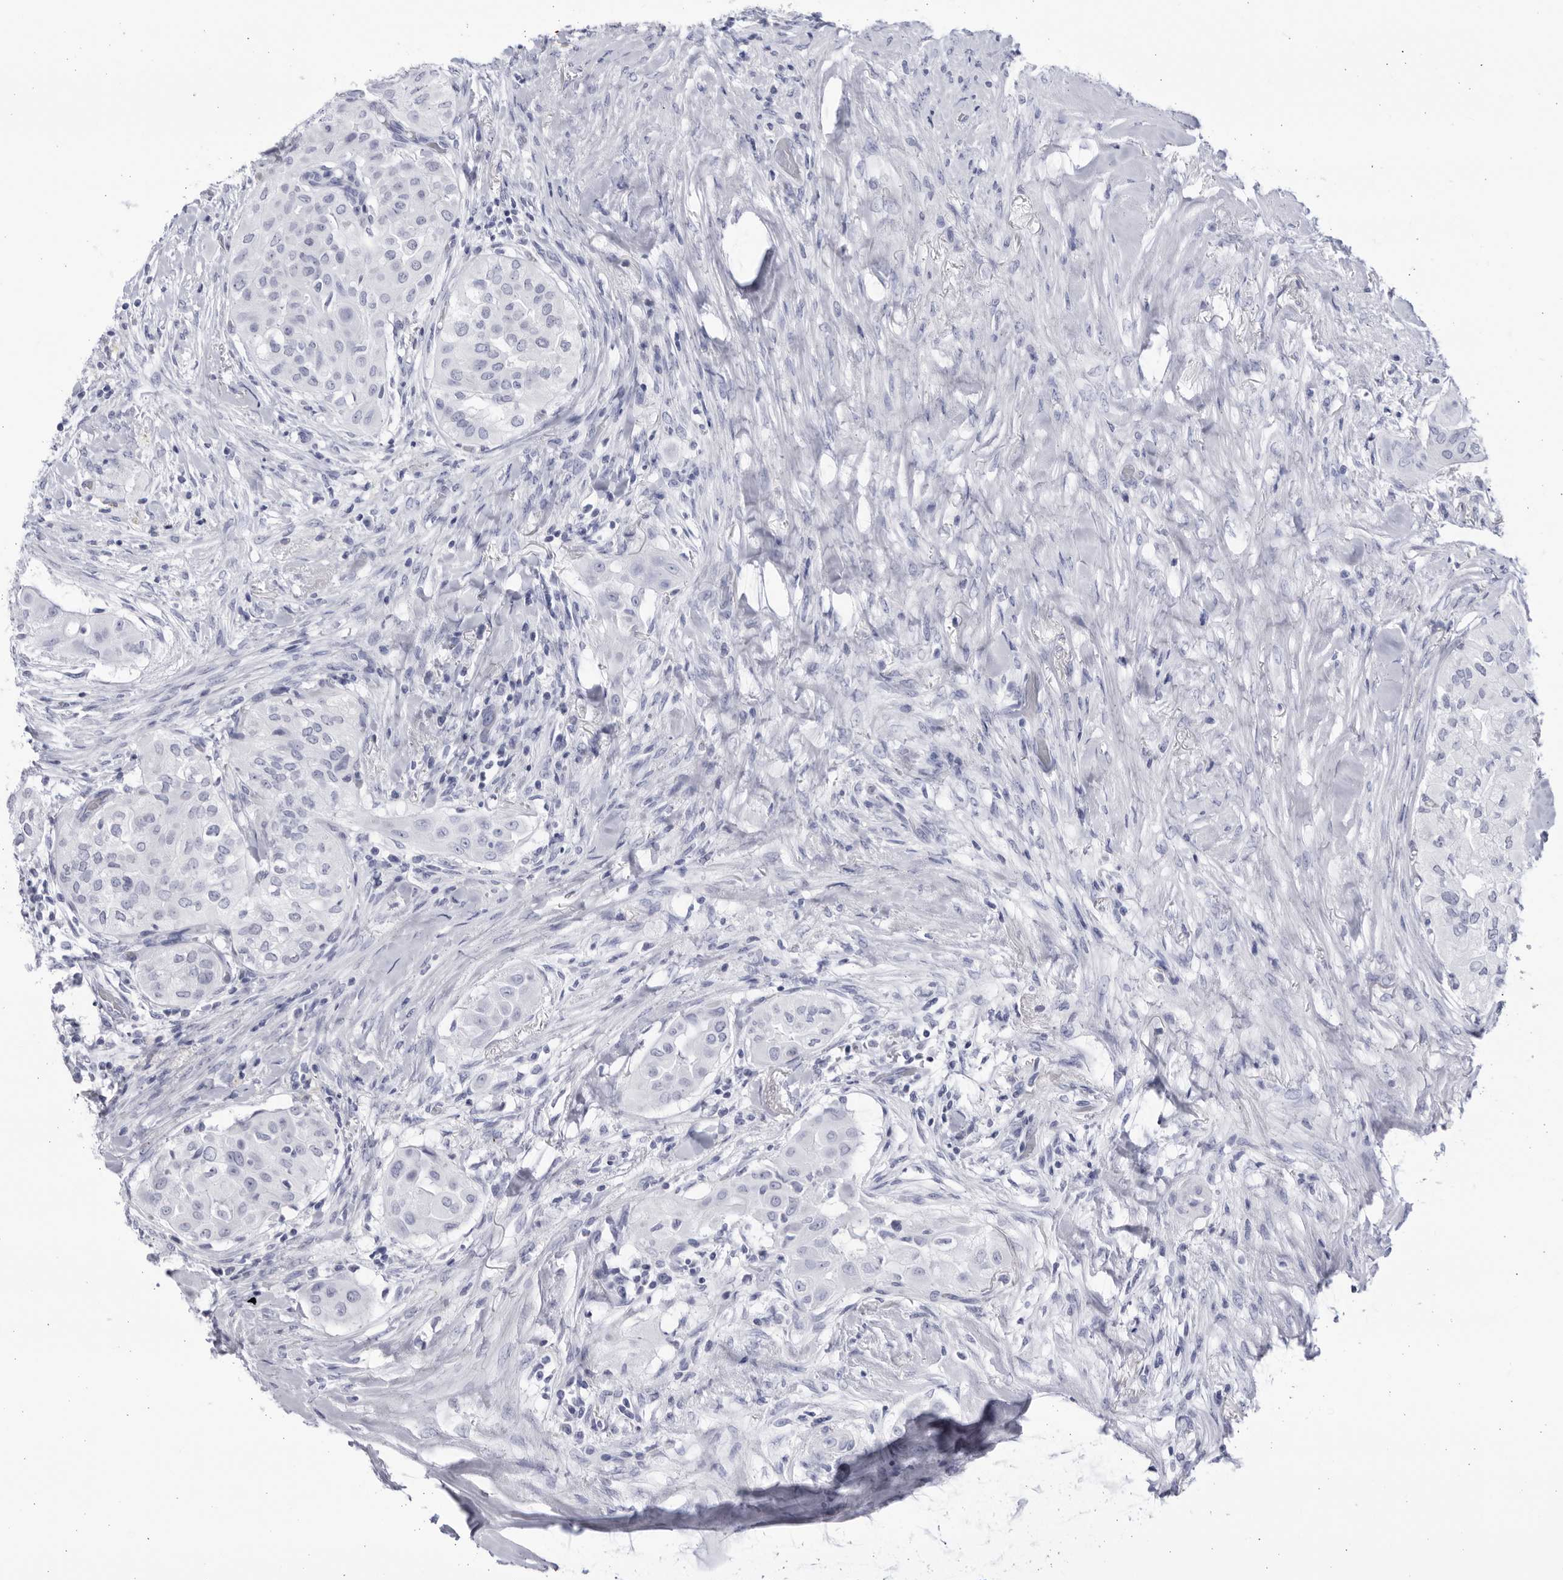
{"staining": {"intensity": "negative", "quantity": "none", "location": "none"}, "tissue": "thyroid cancer", "cell_type": "Tumor cells", "image_type": "cancer", "snomed": [{"axis": "morphology", "description": "Papillary adenocarcinoma, NOS"}, {"axis": "topography", "description": "Thyroid gland"}], "caption": "A high-resolution micrograph shows immunohistochemistry staining of thyroid cancer, which displays no significant staining in tumor cells.", "gene": "CCDC181", "patient": {"sex": "female", "age": 59}}